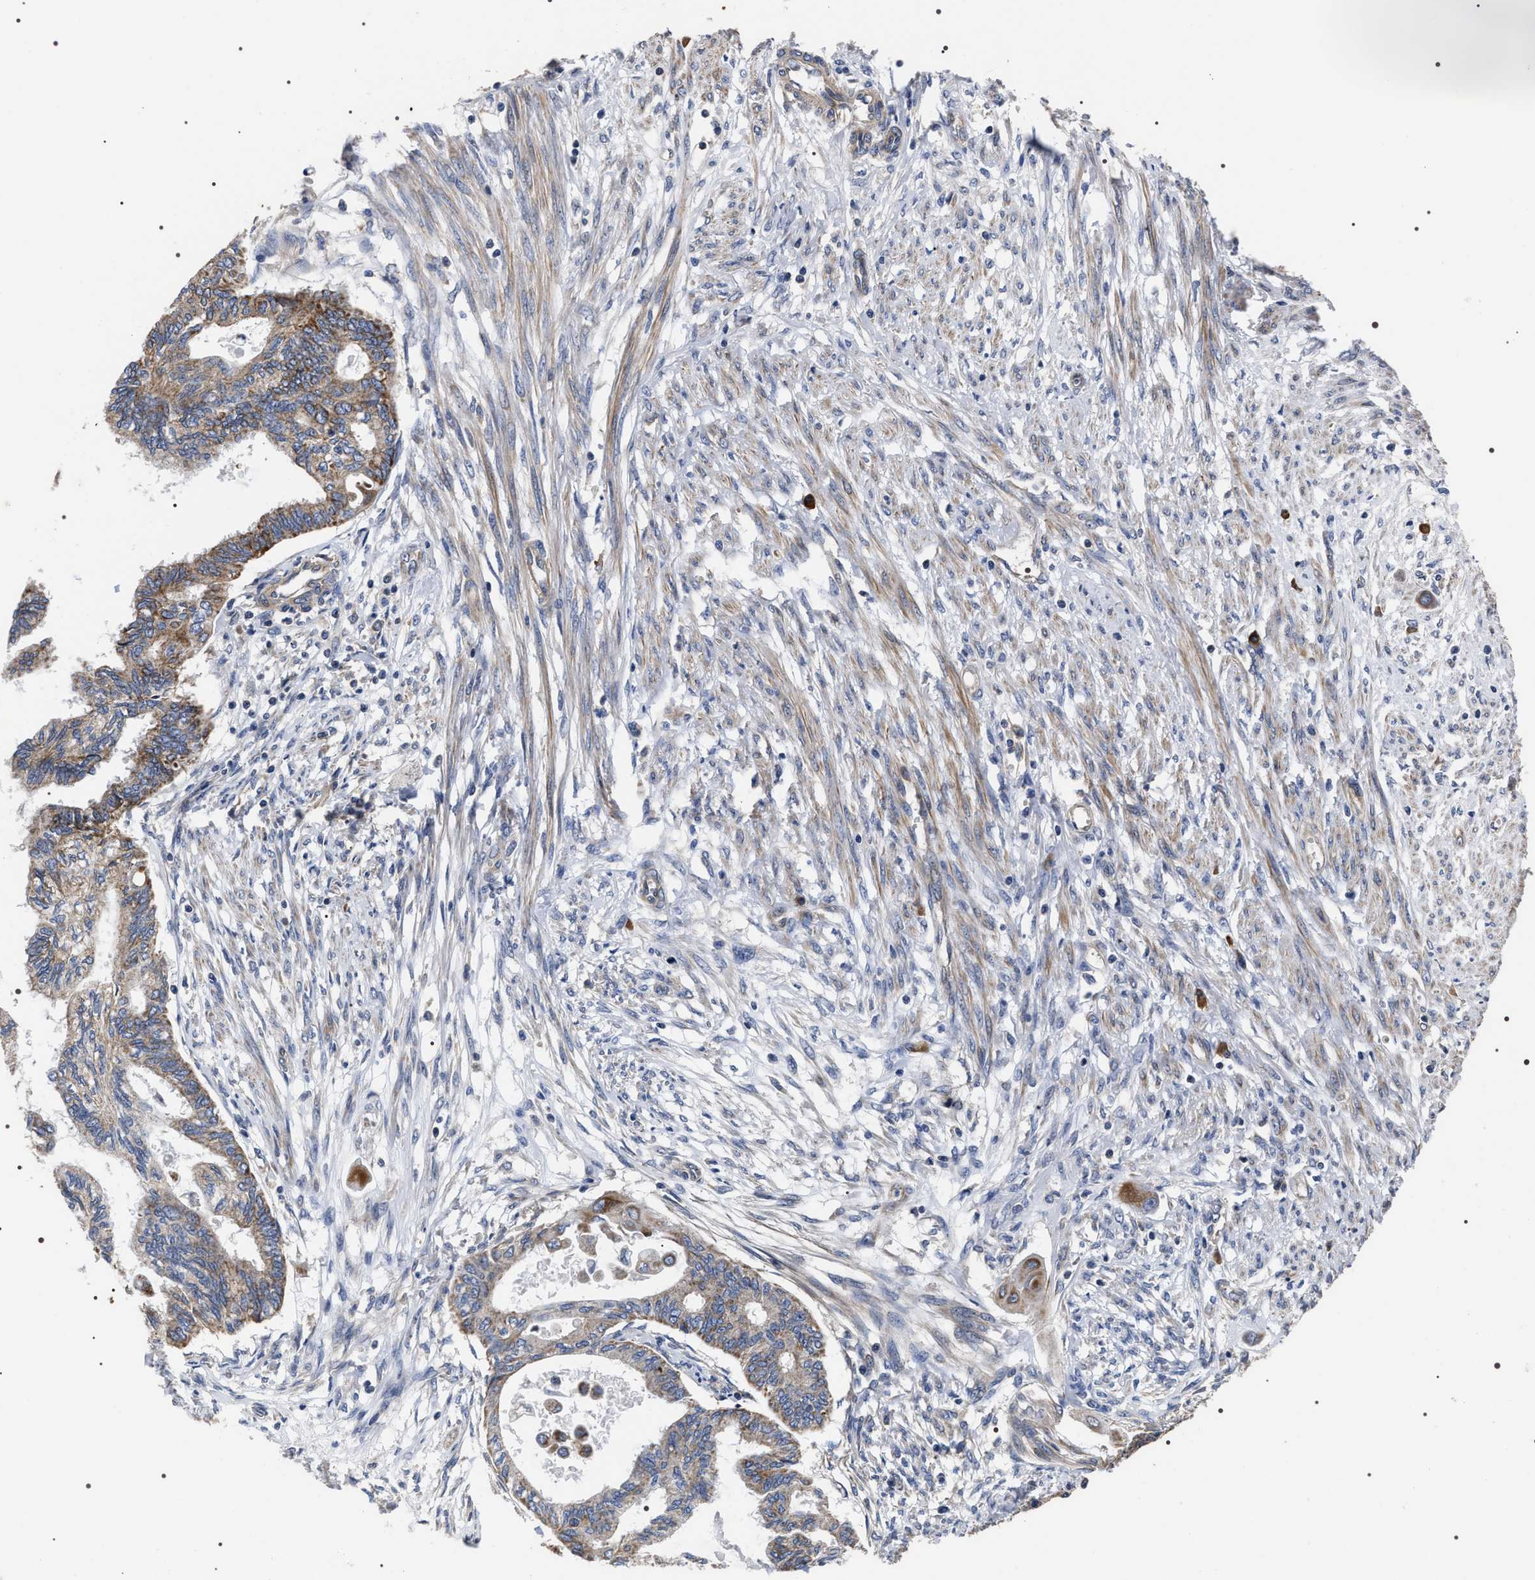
{"staining": {"intensity": "weak", "quantity": ">75%", "location": "cytoplasmic/membranous"}, "tissue": "cervical cancer", "cell_type": "Tumor cells", "image_type": "cancer", "snomed": [{"axis": "morphology", "description": "Normal tissue, NOS"}, {"axis": "morphology", "description": "Adenocarcinoma, NOS"}, {"axis": "topography", "description": "Cervix"}, {"axis": "topography", "description": "Endometrium"}], "caption": "Tumor cells exhibit weak cytoplasmic/membranous expression in approximately >75% of cells in cervical cancer (adenocarcinoma). The protein of interest is stained brown, and the nuclei are stained in blue (DAB IHC with brightfield microscopy, high magnification).", "gene": "MIS18A", "patient": {"sex": "female", "age": 86}}